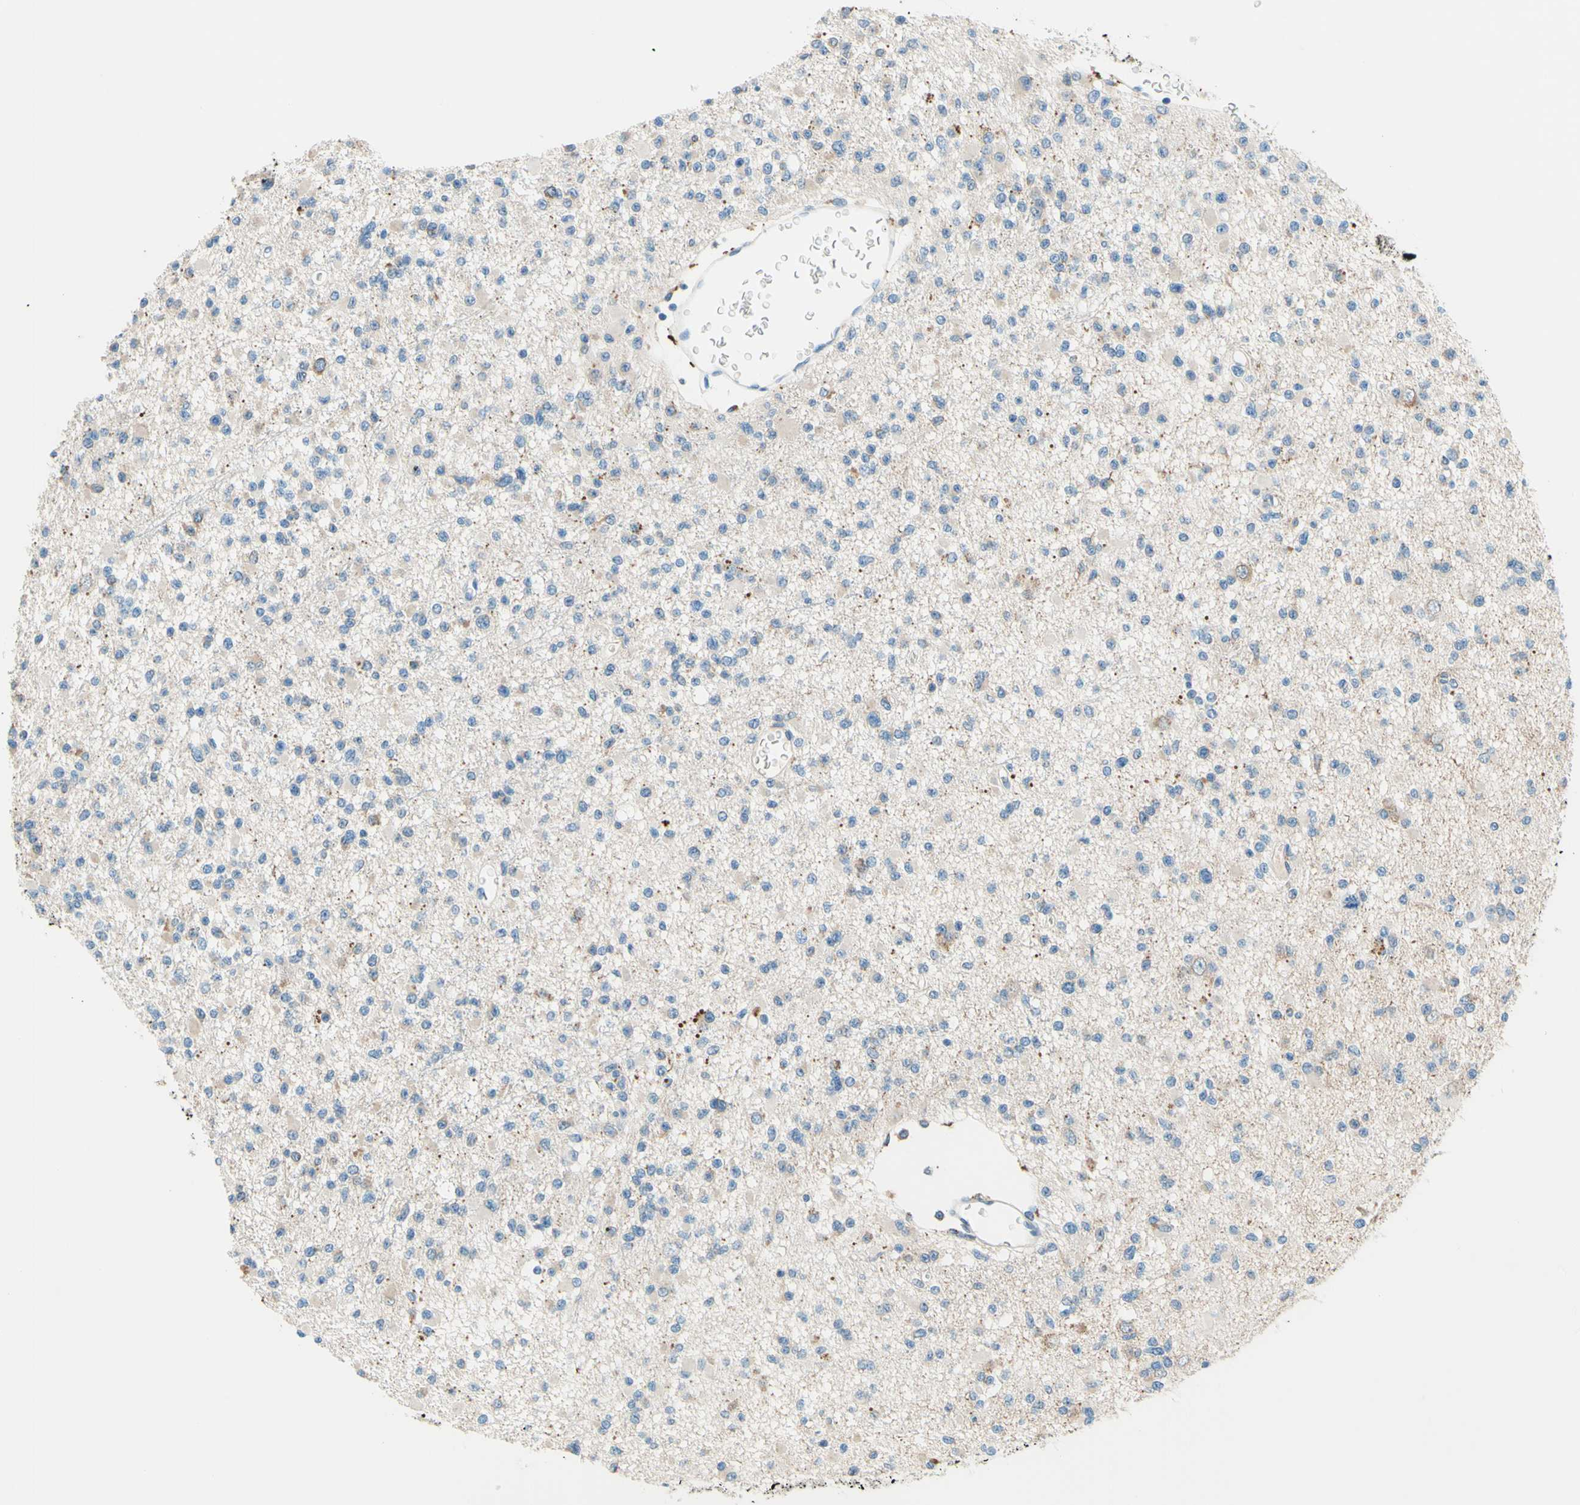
{"staining": {"intensity": "negative", "quantity": "none", "location": "none"}, "tissue": "glioma", "cell_type": "Tumor cells", "image_type": "cancer", "snomed": [{"axis": "morphology", "description": "Glioma, malignant, Low grade"}, {"axis": "topography", "description": "Brain"}], "caption": "A high-resolution image shows immunohistochemistry (IHC) staining of glioma, which shows no significant positivity in tumor cells. (DAB (3,3'-diaminobenzidine) immunohistochemistry visualized using brightfield microscopy, high magnification).", "gene": "SIGLEC9", "patient": {"sex": "female", "age": 22}}